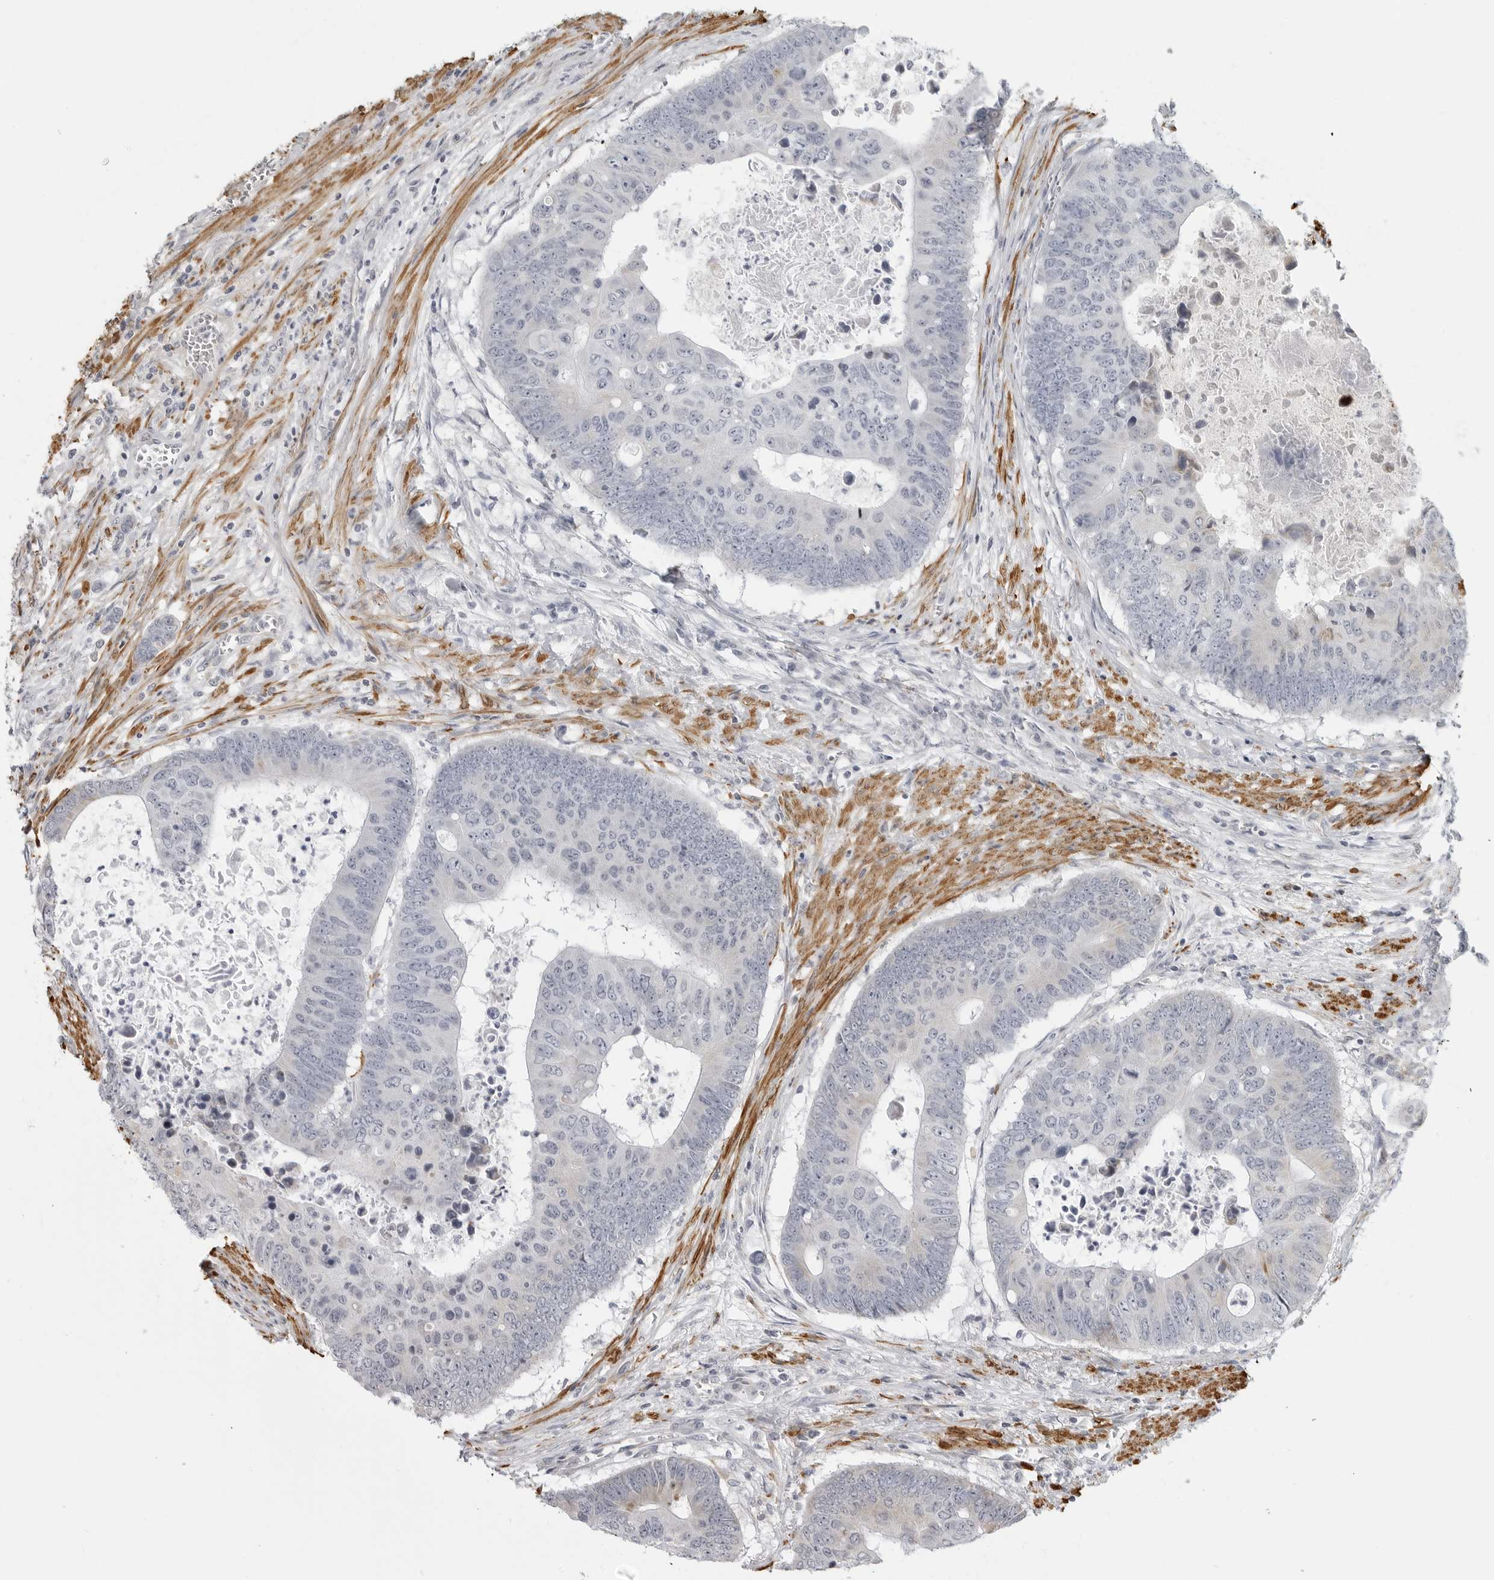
{"staining": {"intensity": "negative", "quantity": "none", "location": "none"}, "tissue": "colorectal cancer", "cell_type": "Tumor cells", "image_type": "cancer", "snomed": [{"axis": "morphology", "description": "Adenocarcinoma, NOS"}, {"axis": "topography", "description": "Colon"}], "caption": "IHC micrograph of adenocarcinoma (colorectal) stained for a protein (brown), which demonstrates no expression in tumor cells.", "gene": "MAP7D1", "patient": {"sex": "male", "age": 87}}